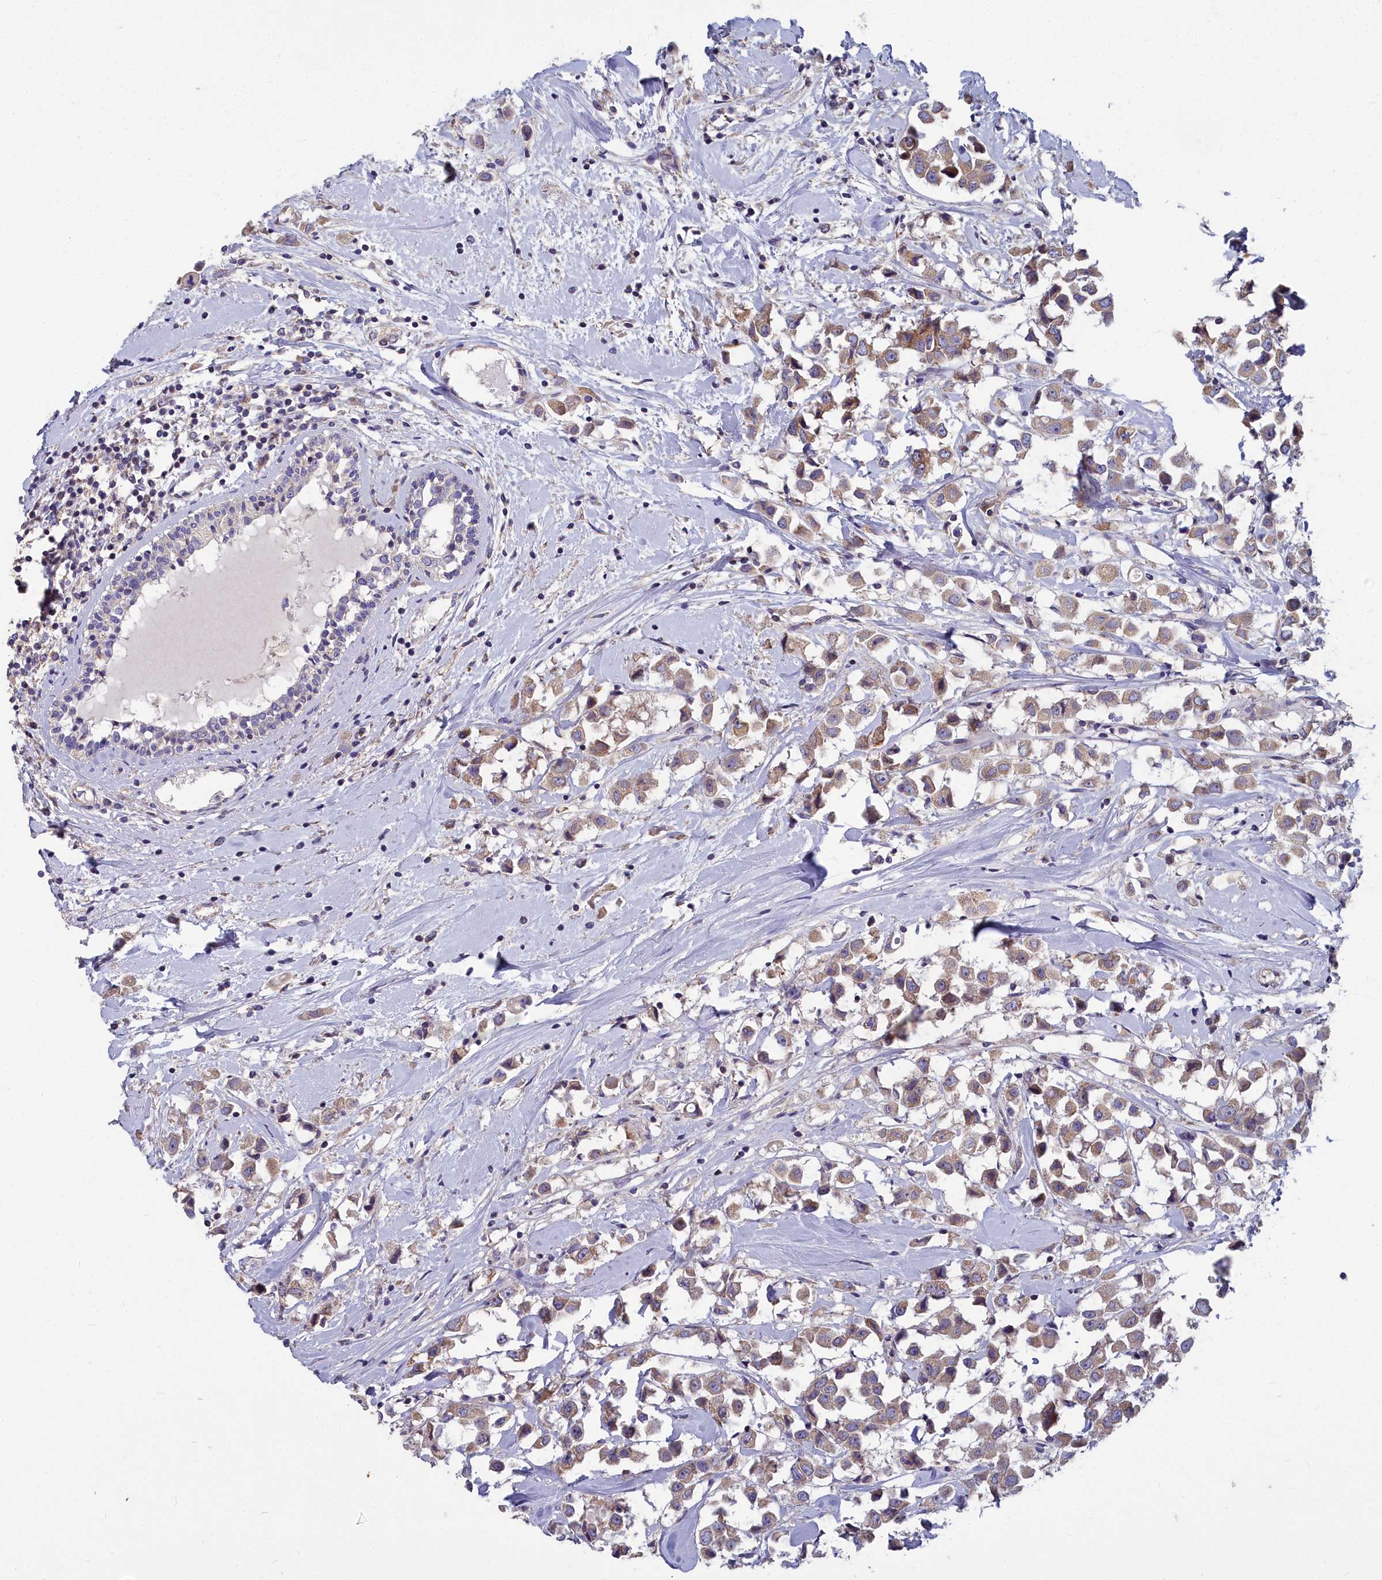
{"staining": {"intensity": "weak", "quantity": ">75%", "location": "cytoplasmic/membranous"}, "tissue": "breast cancer", "cell_type": "Tumor cells", "image_type": "cancer", "snomed": [{"axis": "morphology", "description": "Duct carcinoma"}, {"axis": "topography", "description": "Breast"}], "caption": "This photomicrograph exhibits breast intraductal carcinoma stained with immunohistochemistry (IHC) to label a protein in brown. The cytoplasmic/membranous of tumor cells show weak positivity for the protein. Nuclei are counter-stained blue.", "gene": "COX20", "patient": {"sex": "female", "age": 61}}